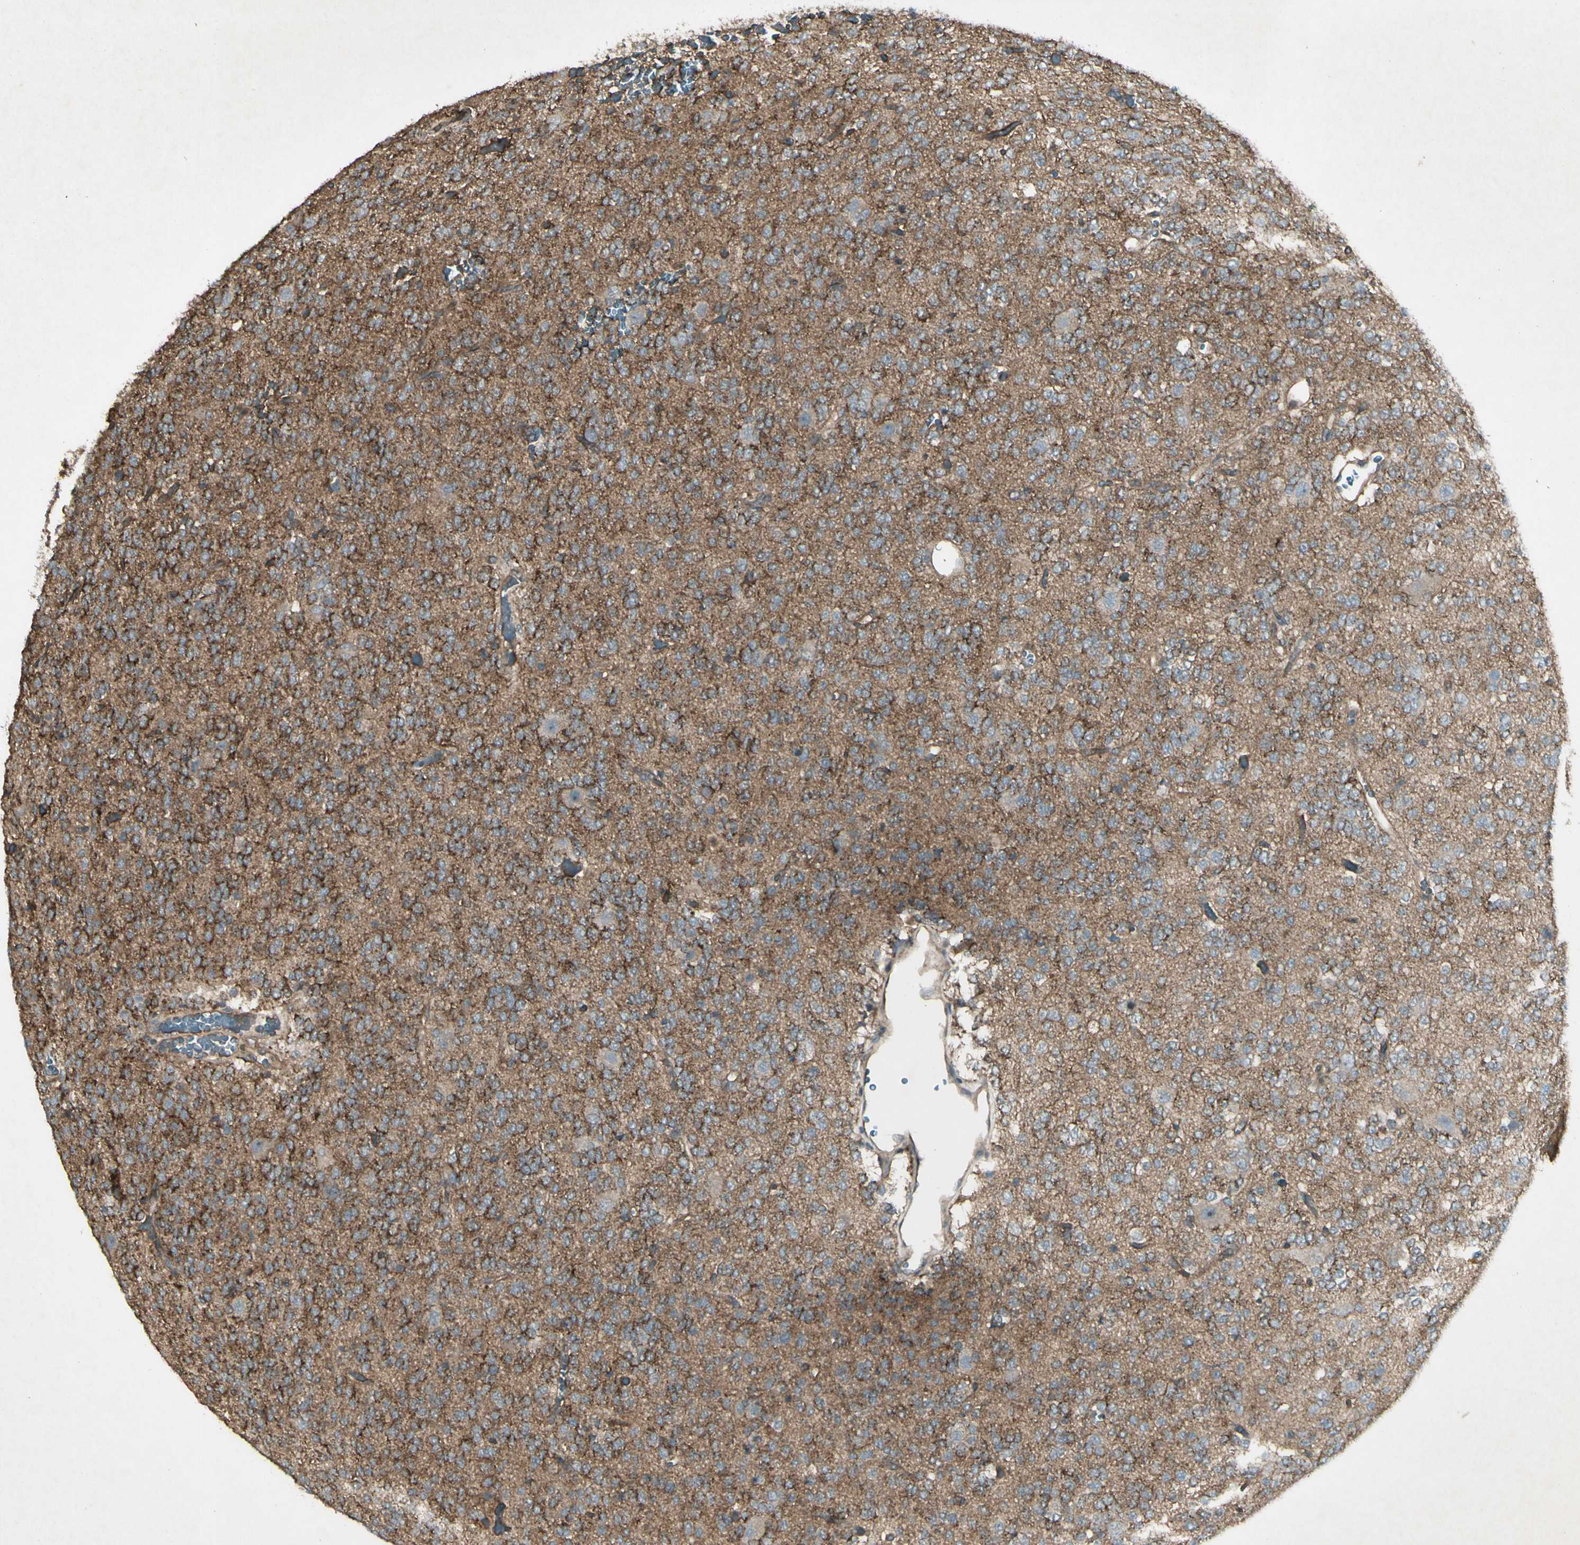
{"staining": {"intensity": "strong", "quantity": ">75%", "location": "cytoplasmic/membranous"}, "tissue": "glioma", "cell_type": "Tumor cells", "image_type": "cancer", "snomed": [{"axis": "morphology", "description": "Glioma, malignant, Low grade"}, {"axis": "topography", "description": "Brain"}], "caption": "Immunohistochemistry photomicrograph of malignant glioma (low-grade) stained for a protein (brown), which reveals high levels of strong cytoplasmic/membranous staining in about >75% of tumor cells.", "gene": "JAG1", "patient": {"sex": "male", "age": 38}}